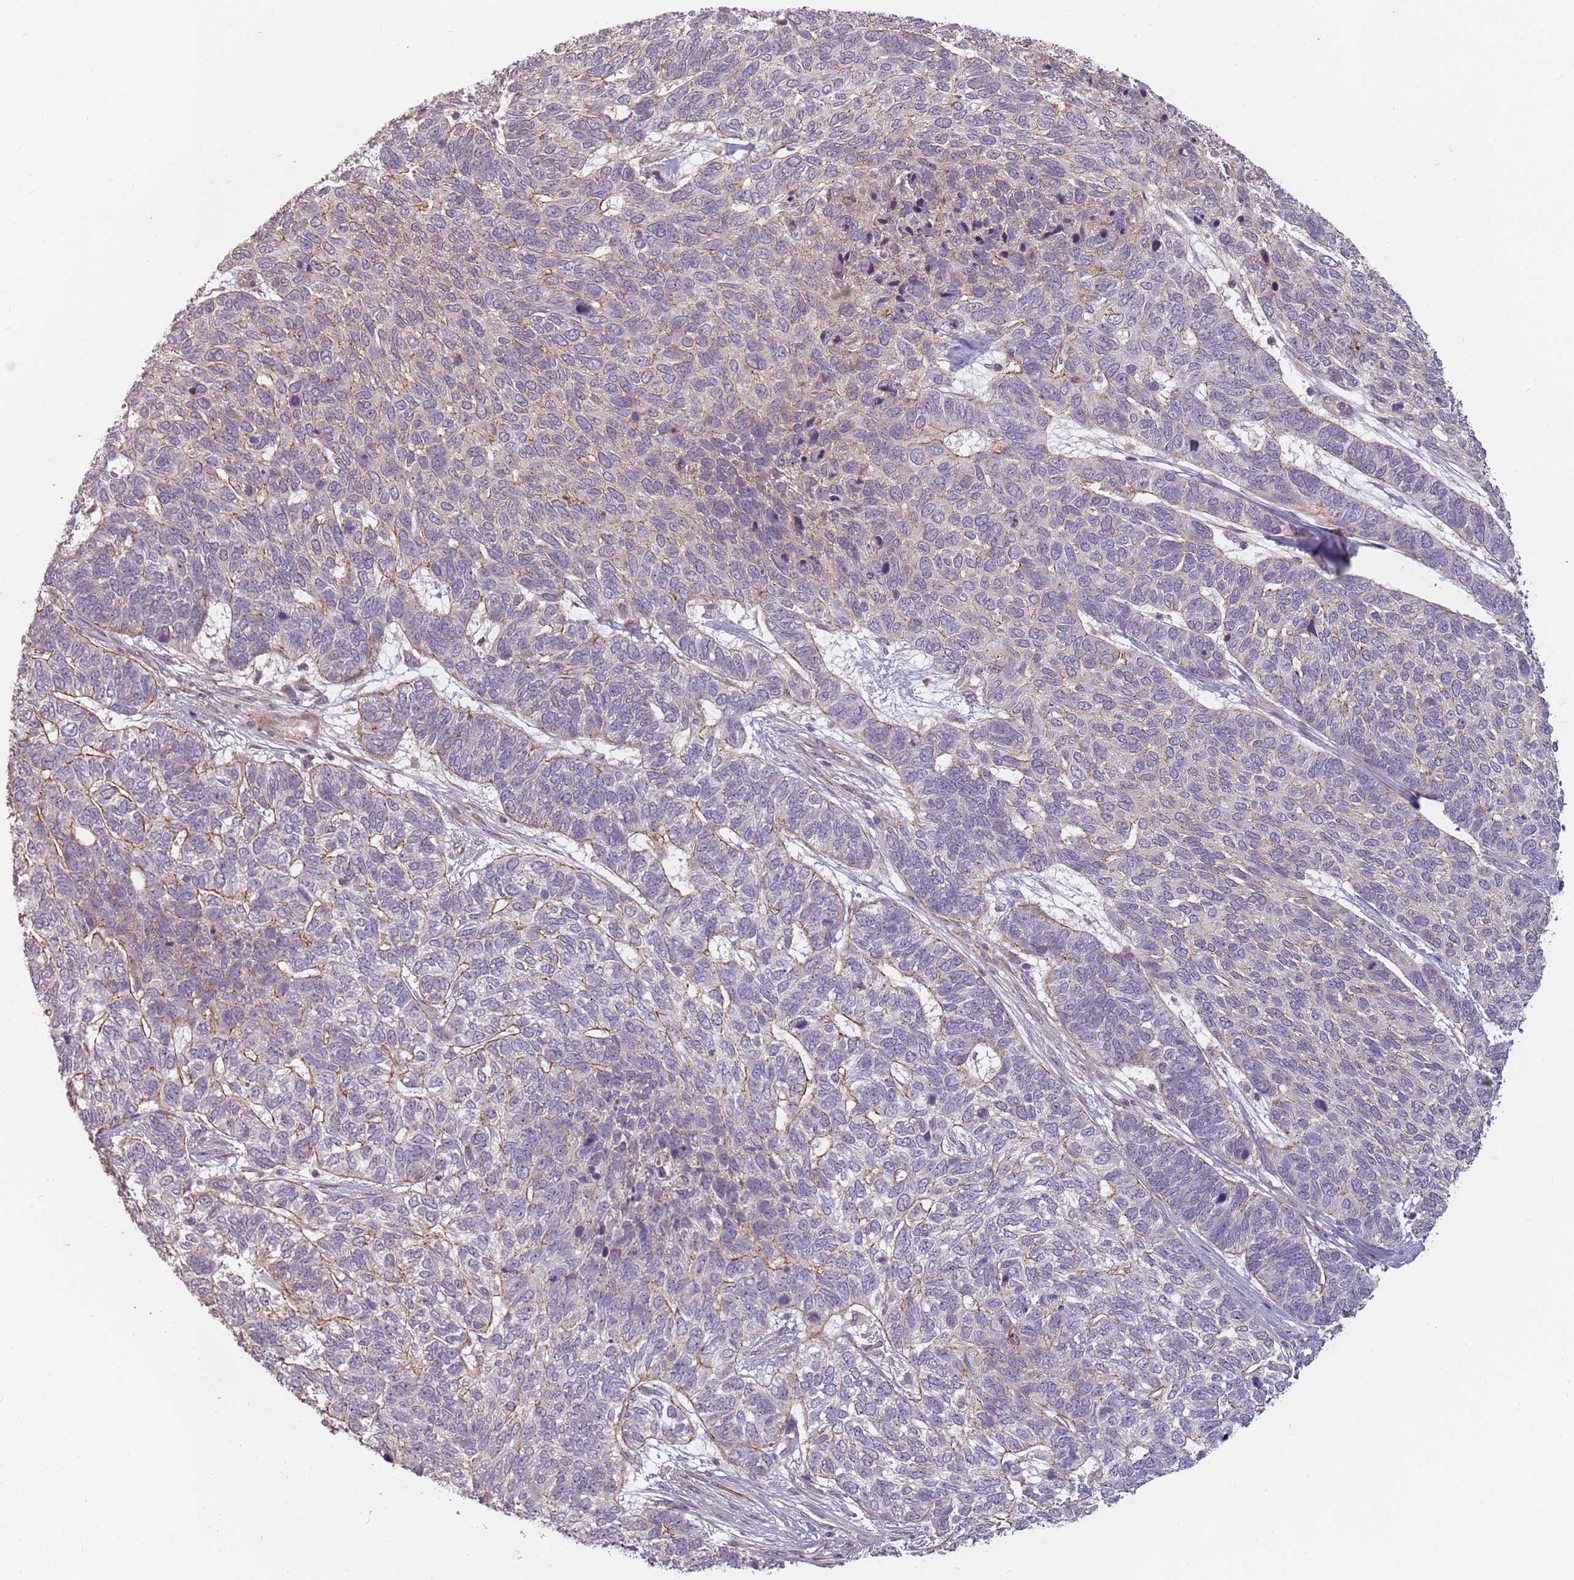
{"staining": {"intensity": "weak", "quantity": "<25%", "location": "cytoplasmic/membranous"}, "tissue": "skin cancer", "cell_type": "Tumor cells", "image_type": "cancer", "snomed": [{"axis": "morphology", "description": "Basal cell carcinoma"}, {"axis": "topography", "description": "Skin"}], "caption": "This is a micrograph of IHC staining of skin cancer, which shows no expression in tumor cells. (DAB IHC visualized using brightfield microscopy, high magnification).", "gene": "PPP1R14C", "patient": {"sex": "female", "age": 65}}